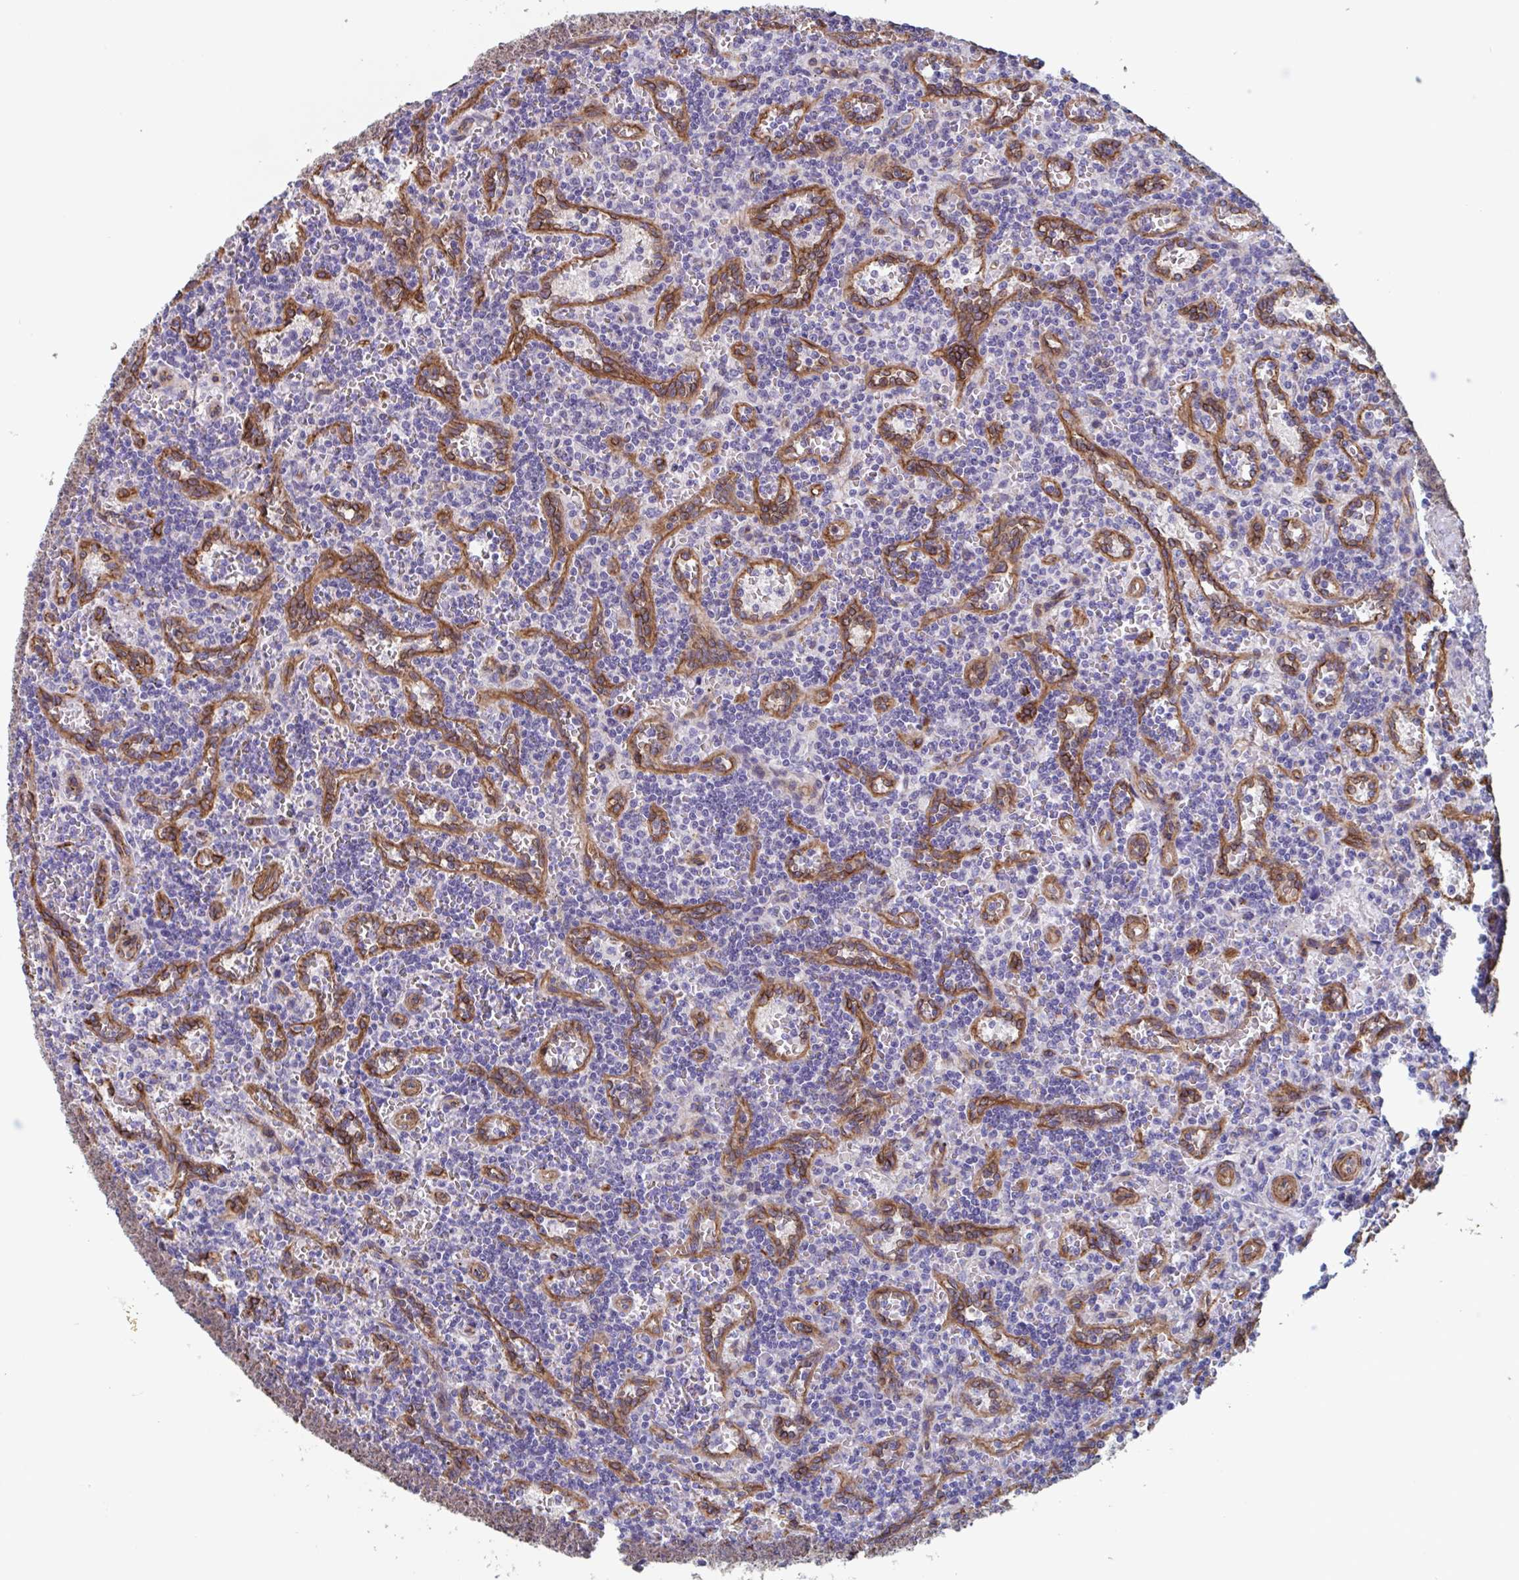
{"staining": {"intensity": "negative", "quantity": "none", "location": "none"}, "tissue": "lymphoma", "cell_type": "Tumor cells", "image_type": "cancer", "snomed": [{"axis": "morphology", "description": "Malignant lymphoma, non-Hodgkin's type, Low grade"}, {"axis": "topography", "description": "Spleen"}], "caption": "Malignant lymphoma, non-Hodgkin's type (low-grade) was stained to show a protein in brown. There is no significant staining in tumor cells.", "gene": "CITED4", "patient": {"sex": "male", "age": 73}}